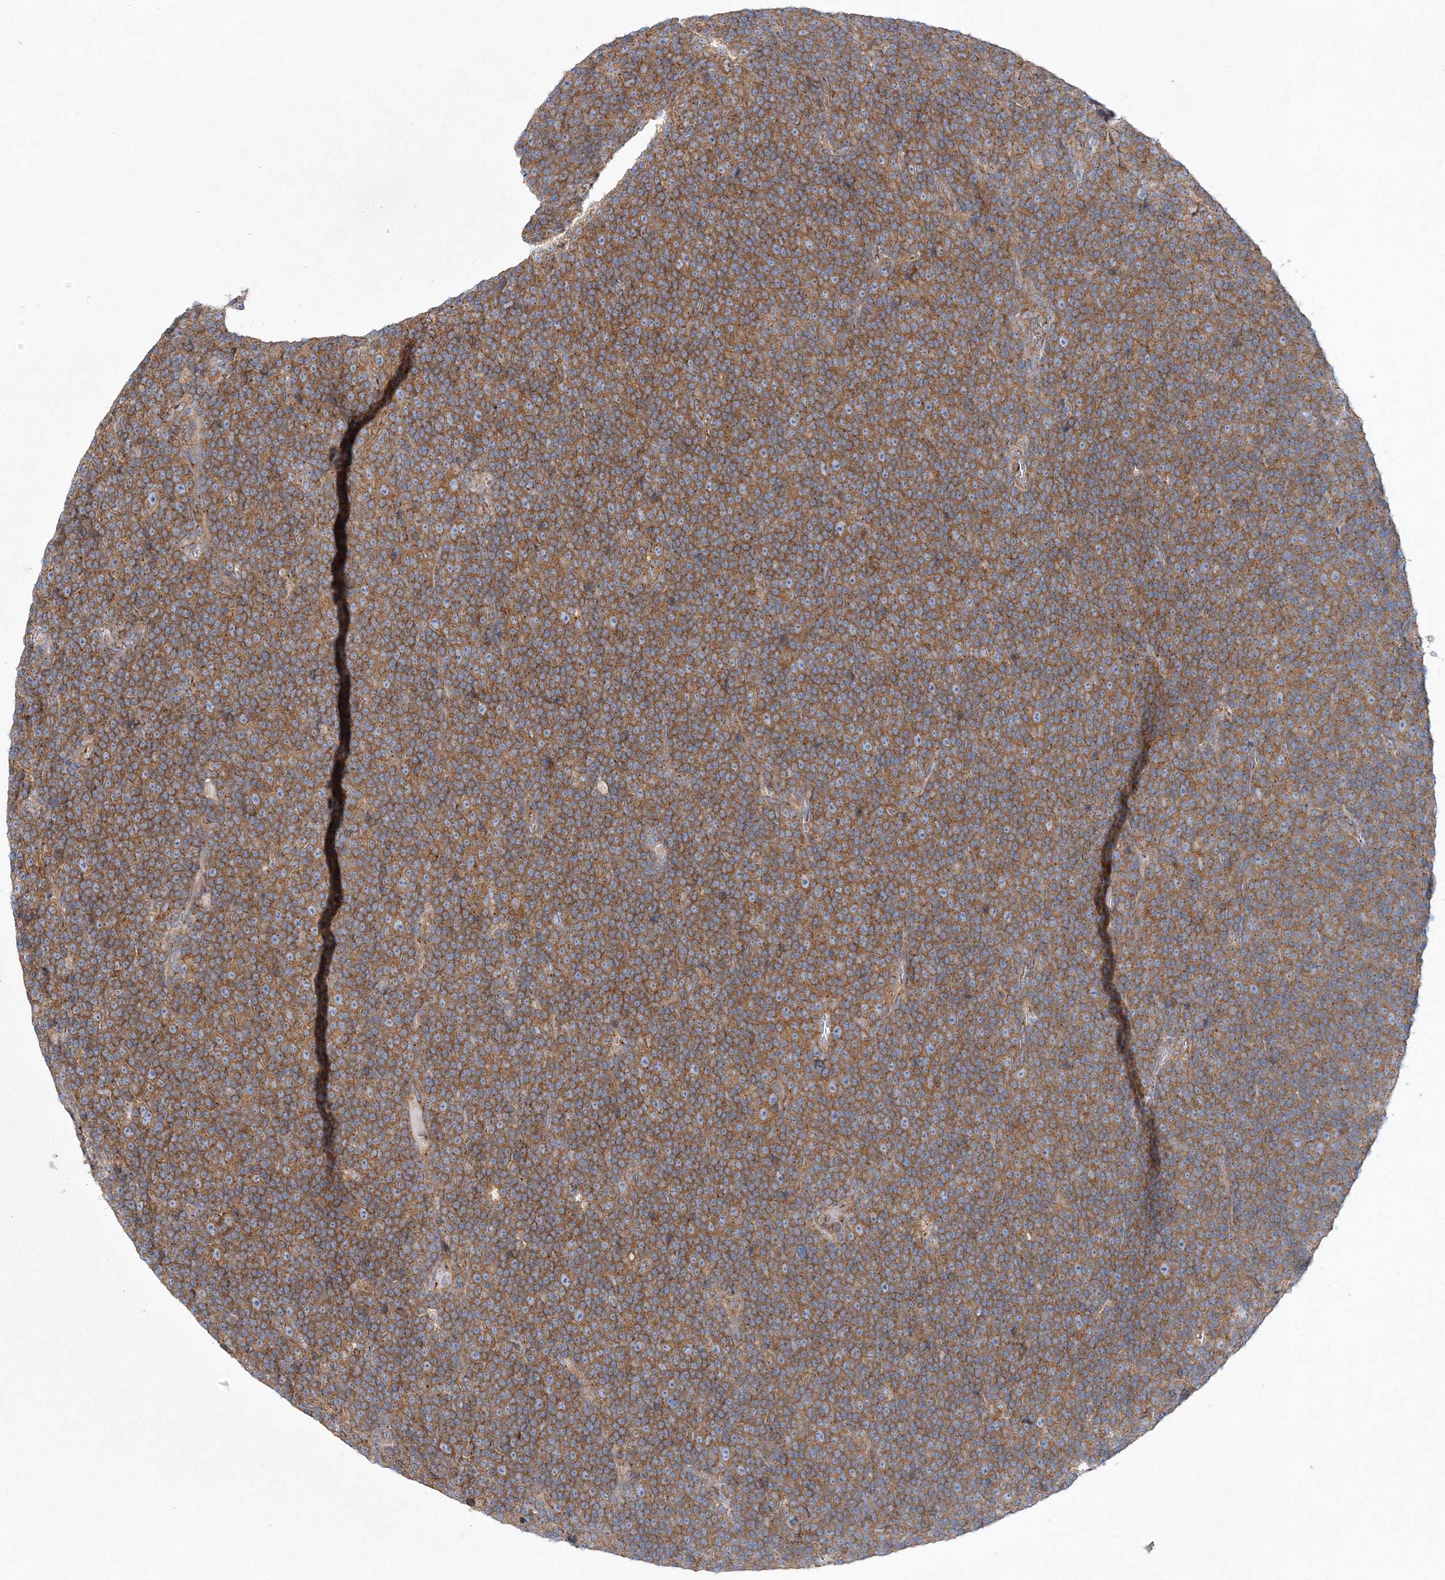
{"staining": {"intensity": "moderate", "quantity": ">75%", "location": "cytoplasmic/membranous"}, "tissue": "lymphoma", "cell_type": "Tumor cells", "image_type": "cancer", "snomed": [{"axis": "morphology", "description": "Malignant lymphoma, non-Hodgkin's type, Low grade"}, {"axis": "topography", "description": "Lymph node"}], "caption": "Moderate cytoplasmic/membranous staining for a protein is seen in about >75% of tumor cells of low-grade malignant lymphoma, non-Hodgkin's type using immunohistochemistry (IHC).", "gene": "SEC23IP", "patient": {"sex": "female", "age": 67}}